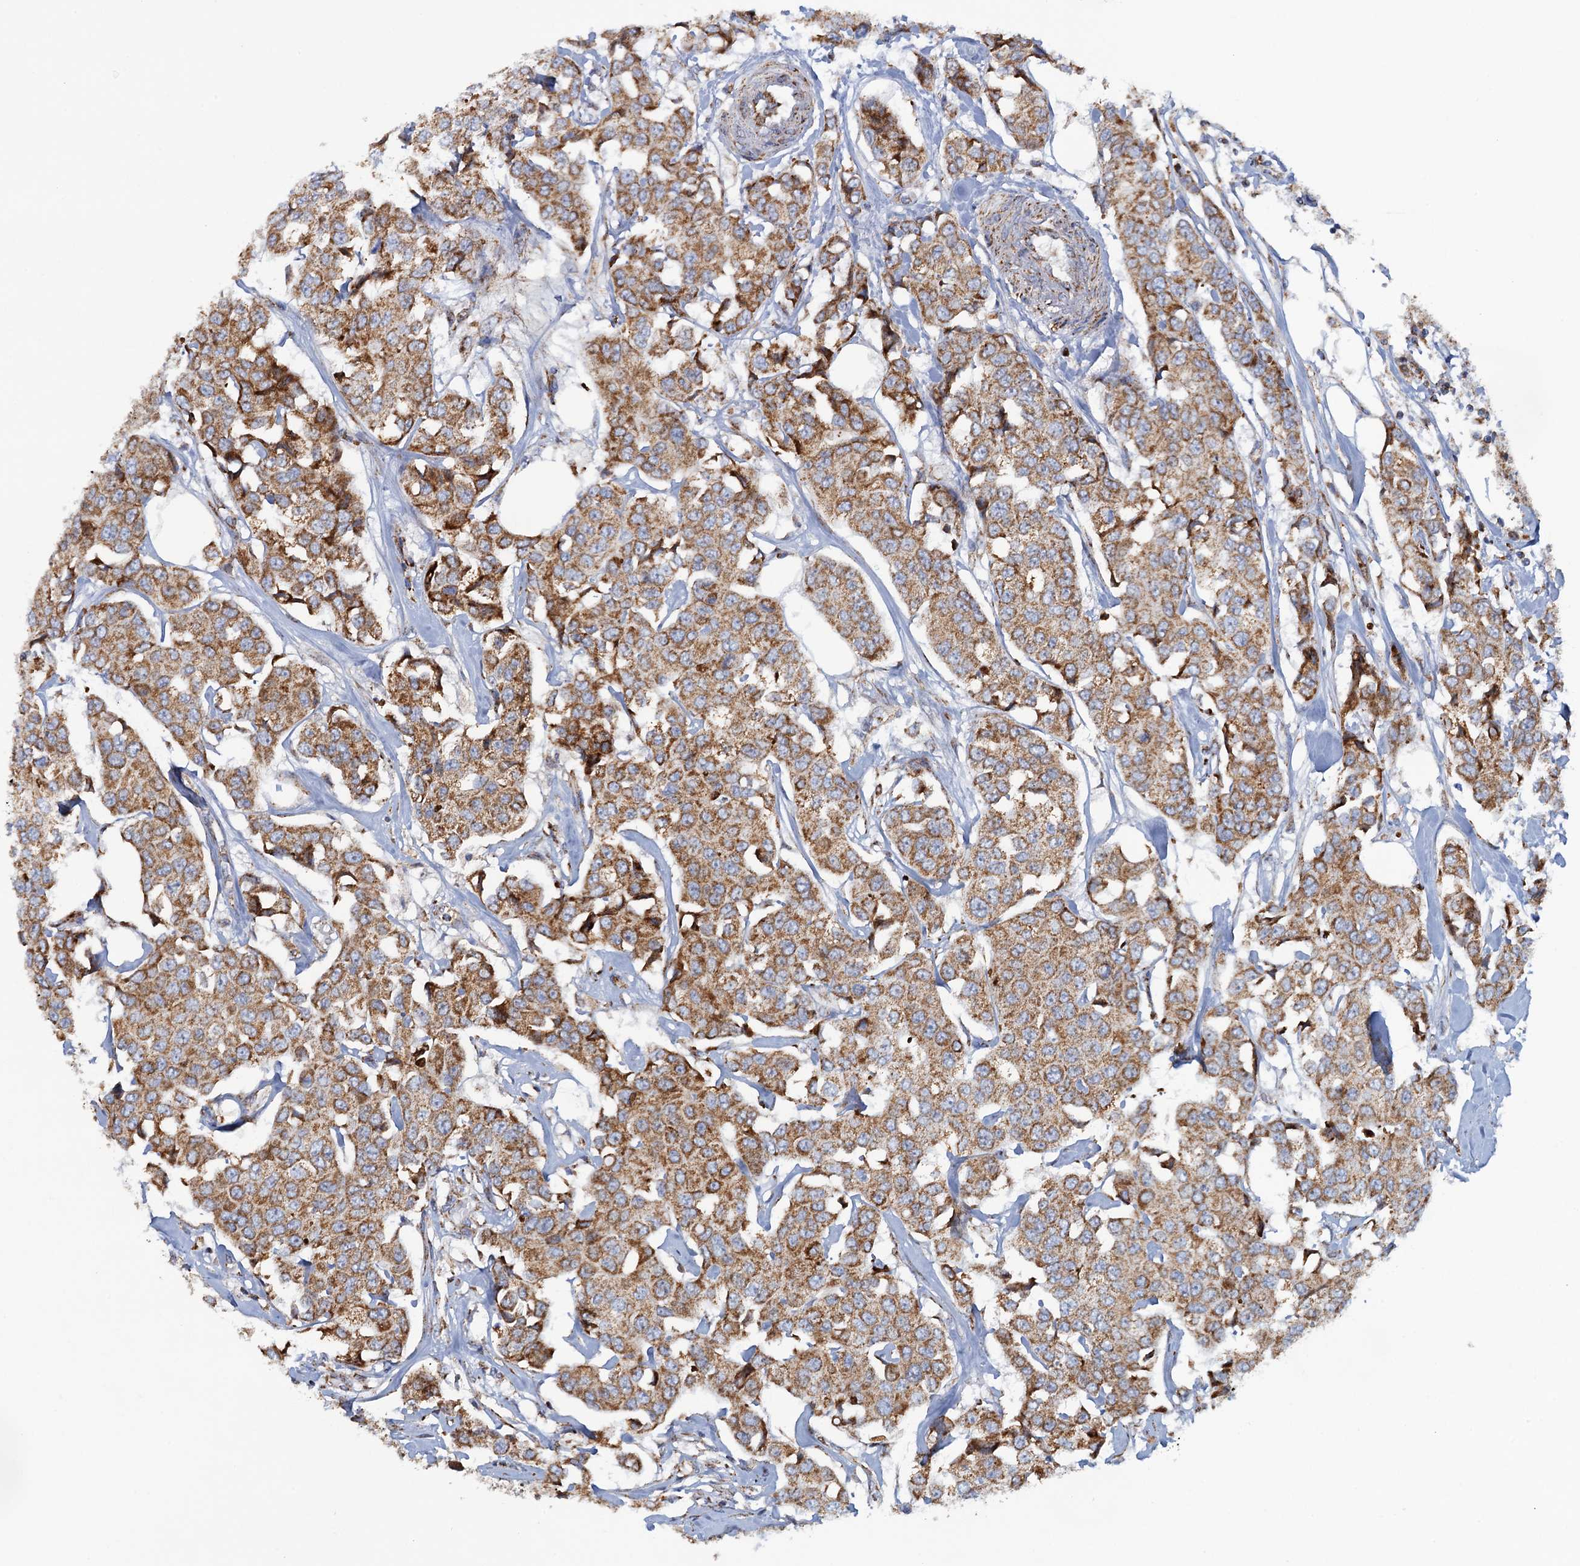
{"staining": {"intensity": "strong", "quantity": ">75%", "location": "cytoplasmic/membranous"}, "tissue": "breast cancer", "cell_type": "Tumor cells", "image_type": "cancer", "snomed": [{"axis": "morphology", "description": "Duct carcinoma"}, {"axis": "topography", "description": "Breast"}], "caption": "Protein analysis of breast intraductal carcinoma tissue demonstrates strong cytoplasmic/membranous staining in about >75% of tumor cells.", "gene": "GTPBP3", "patient": {"sex": "female", "age": 80}}